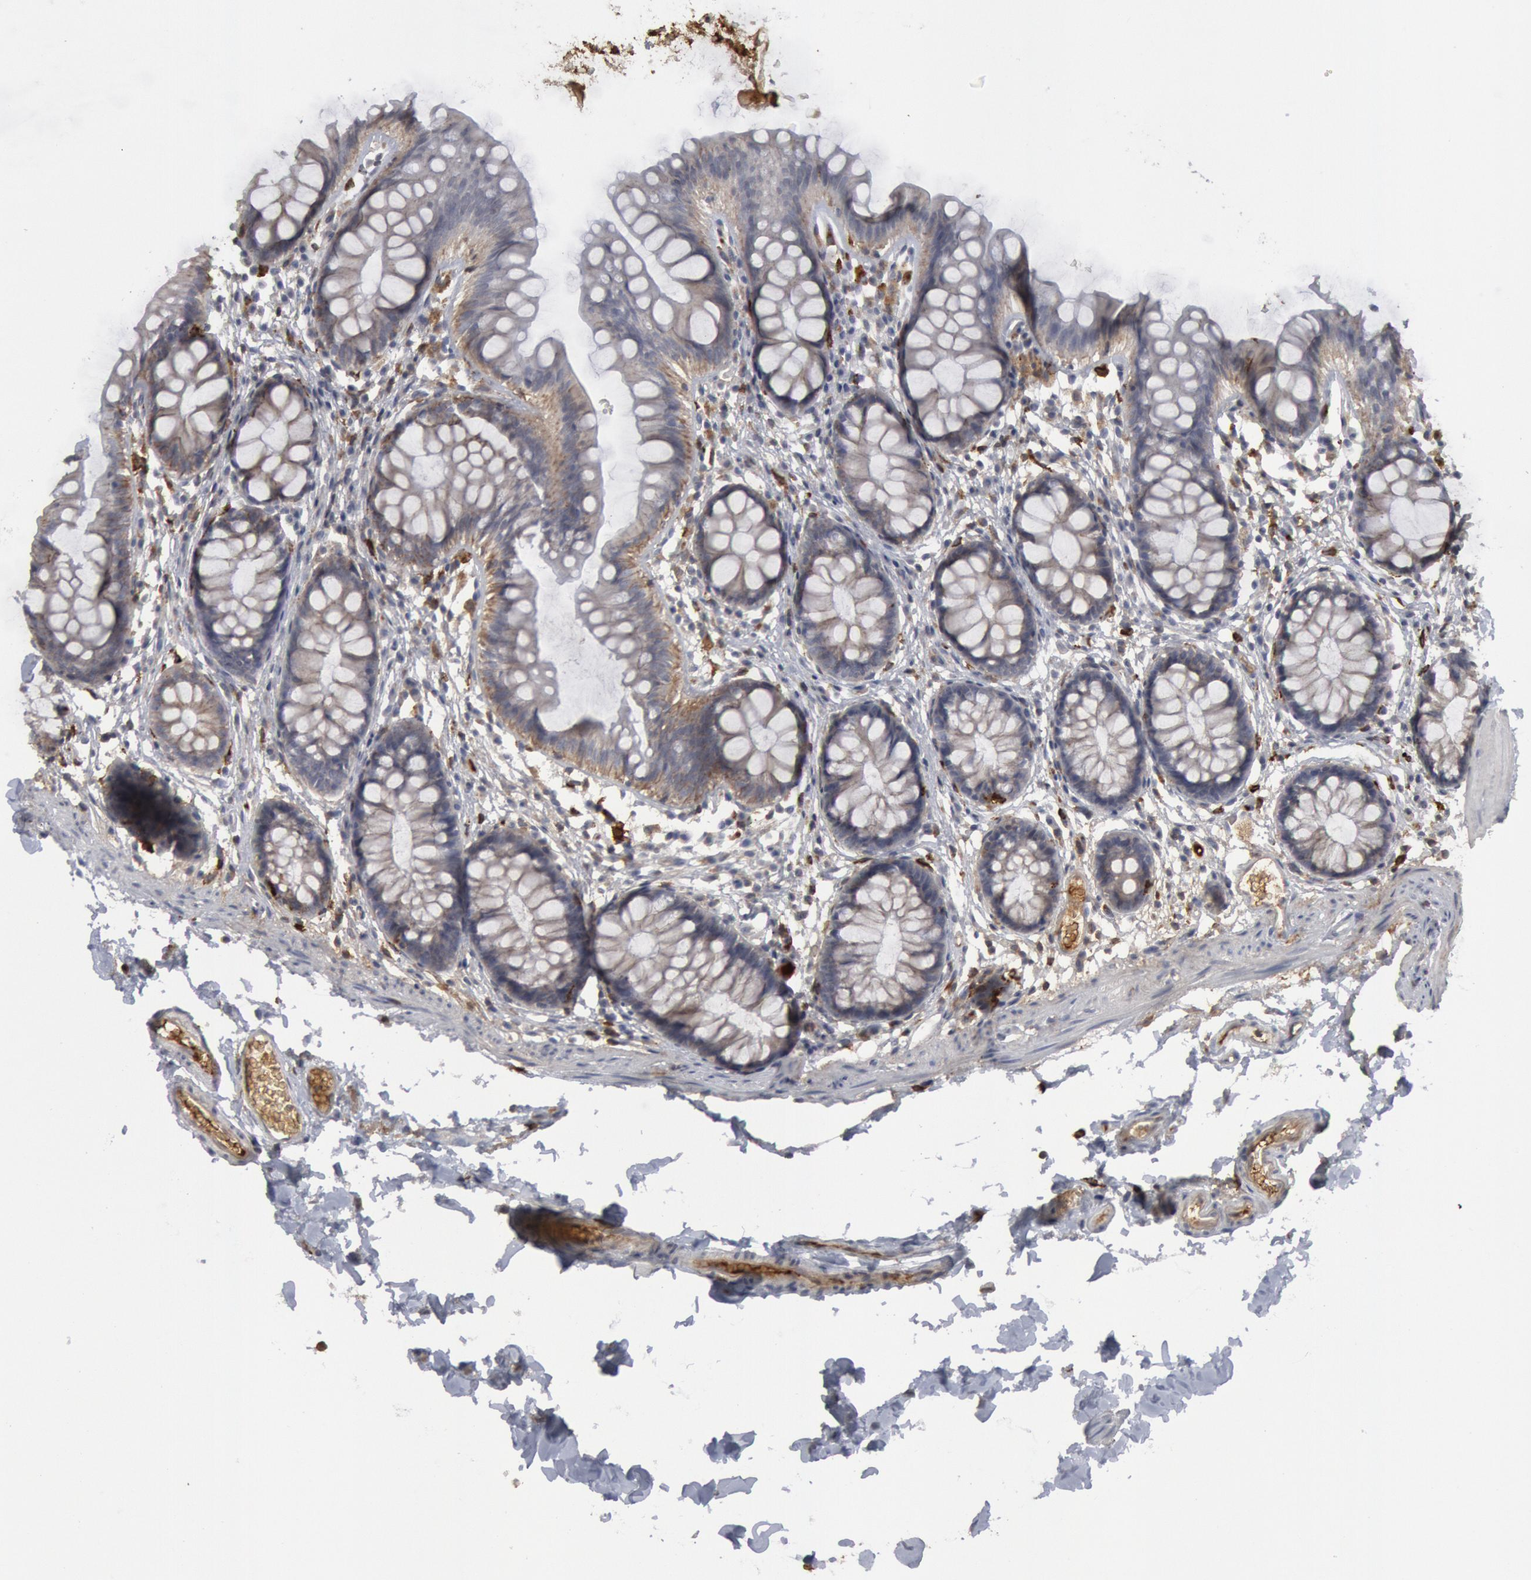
{"staining": {"intensity": "negative", "quantity": "none", "location": "none"}, "tissue": "colon", "cell_type": "Endothelial cells", "image_type": "normal", "snomed": [{"axis": "morphology", "description": "Normal tissue, NOS"}, {"axis": "topography", "description": "Smooth muscle"}, {"axis": "topography", "description": "Colon"}], "caption": "DAB (3,3'-diaminobenzidine) immunohistochemical staining of normal colon shows no significant expression in endothelial cells.", "gene": "C1QC", "patient": {"sex": "male", "age": 67}}